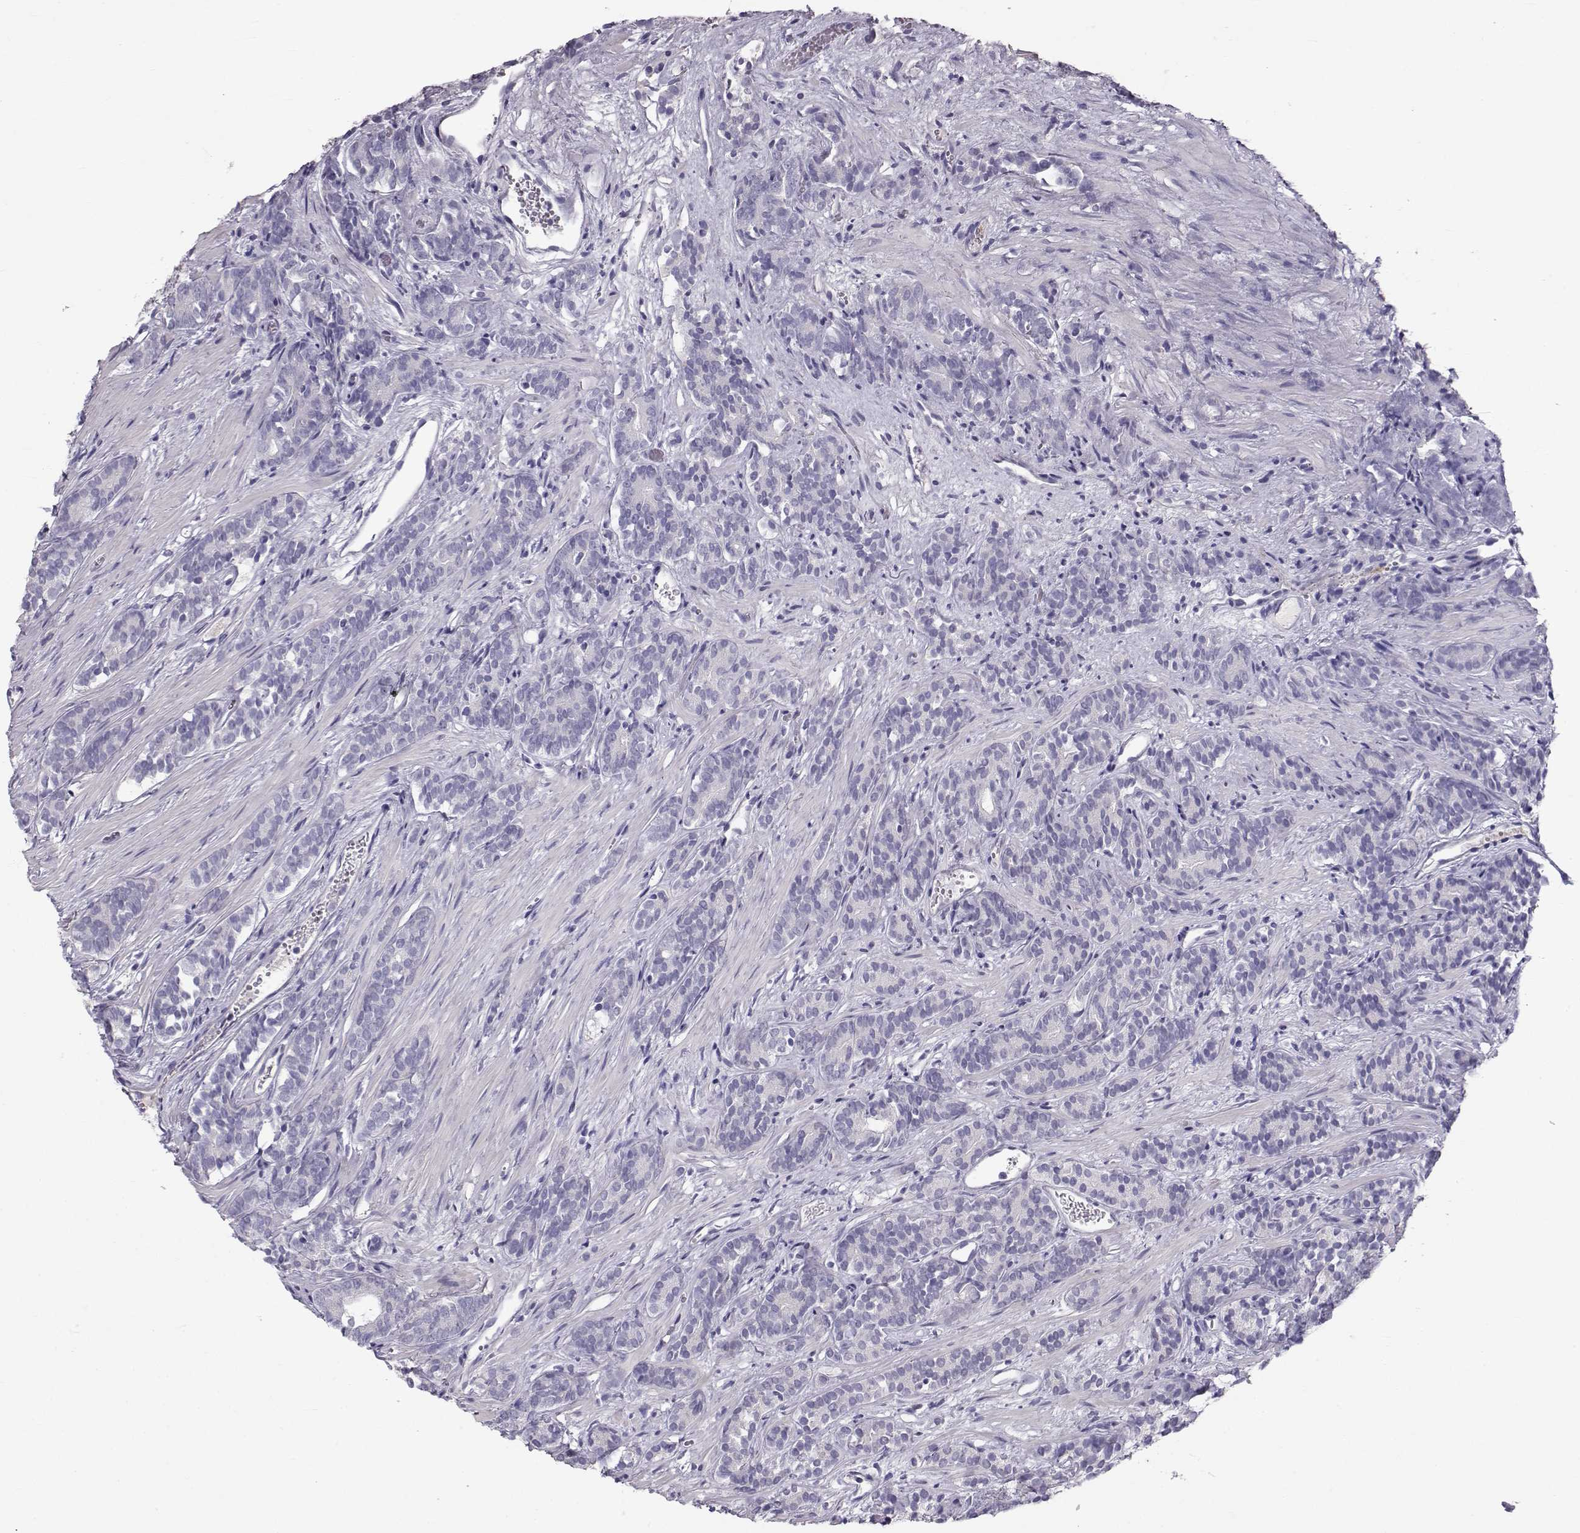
{"staining": {"intensity": "negative", "quantity": "none", "location": "none"}, "tissue": "prostate cancer", "cell_type": "Tumor cells", "image_type": "cancer", "snomed": [{"axis": "morphology", "description": "Adenocarcinoma, High grade"}, {"axis": "topography", "description": "Prostate"}], "caption": "Human prostate cancer (adenocarcinoma (high-grade)) stained for a protein using immunohistochemistry reveals no expression in tumor cells.", "gene": "RD3", "patient": {"sex": "male", "age": 84}}